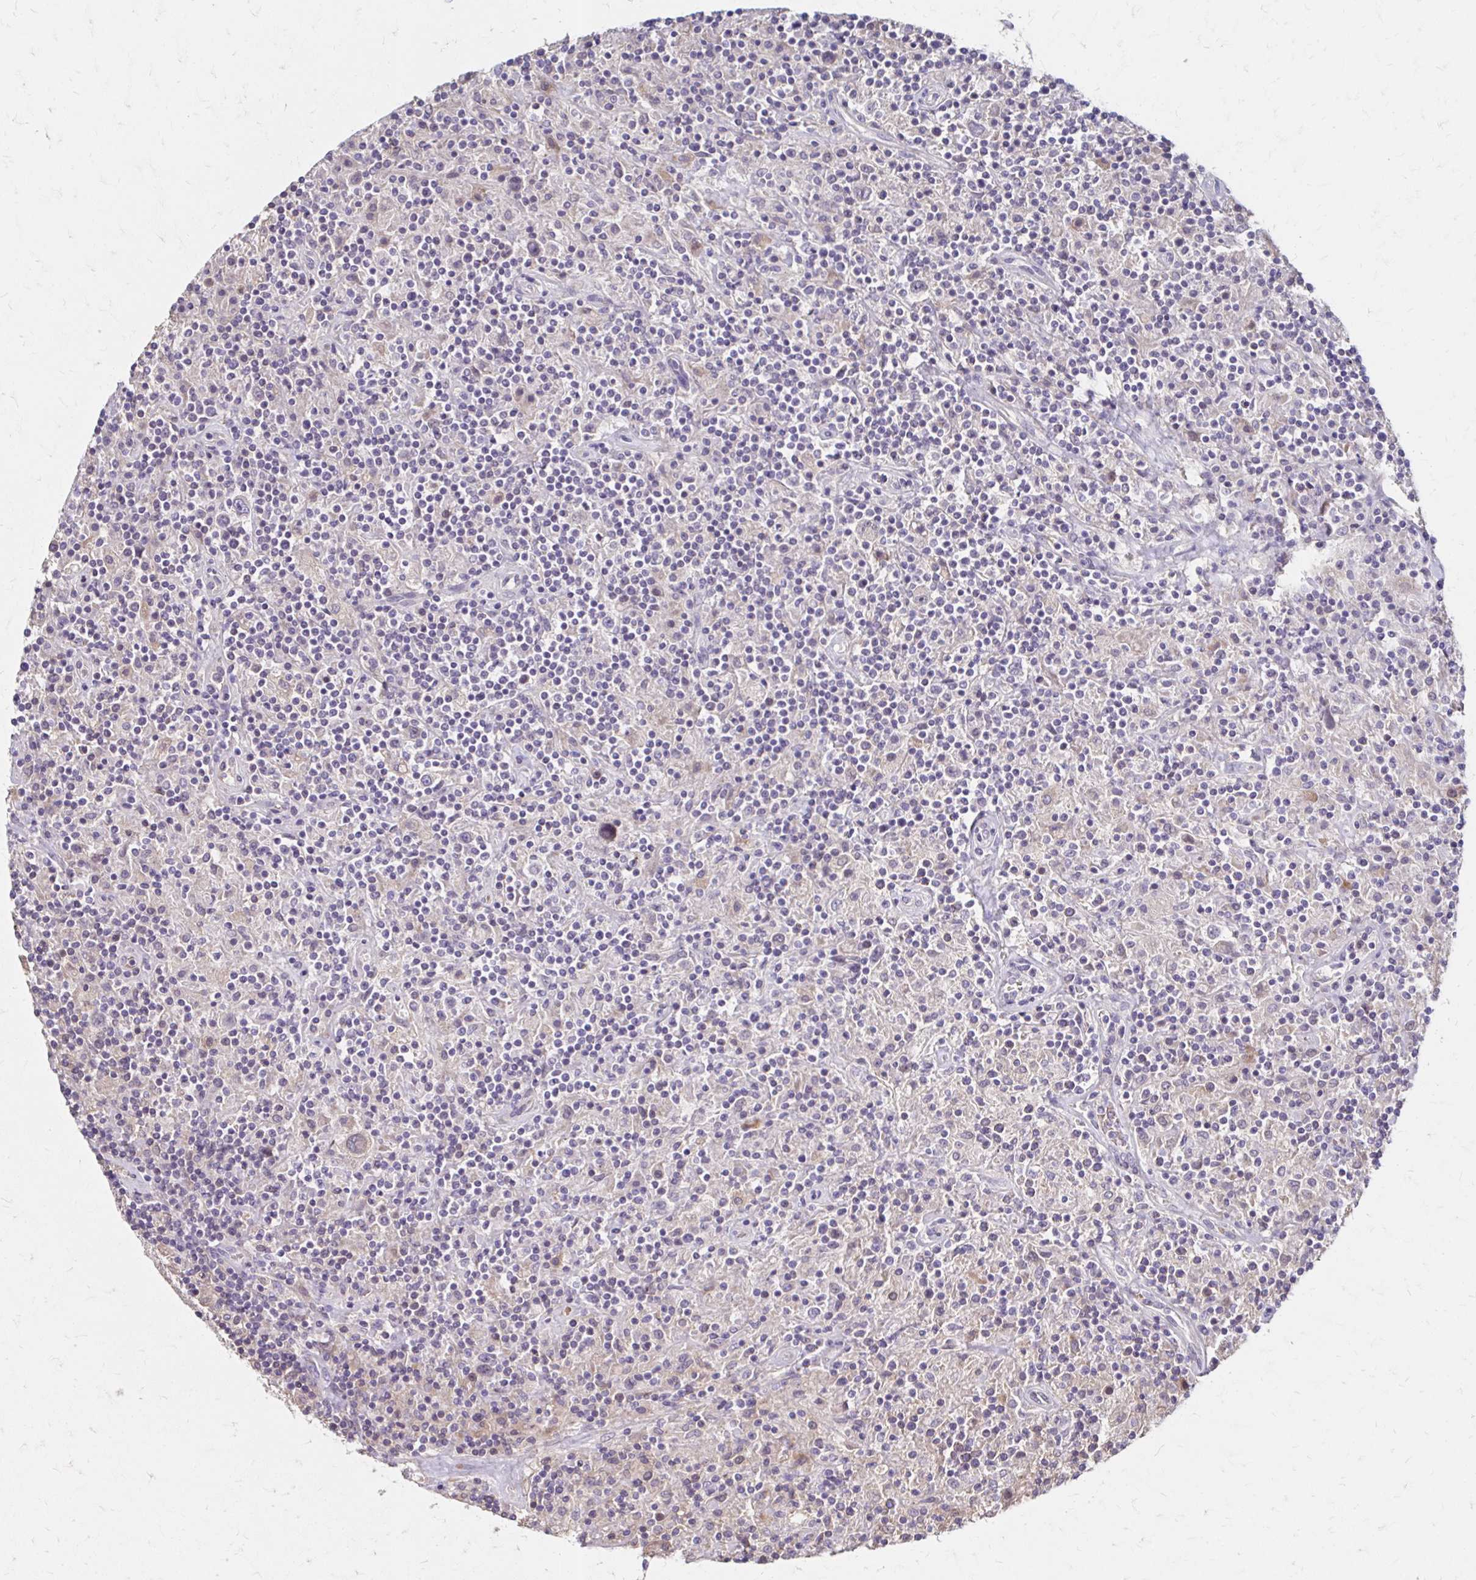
{"staining": {"intensity": "negative", "quantity": "none", "location": "none"}, "tissue": "lymphoma", "cell_type": "Tumor cells", "image_type": "cancer", "snomed": [{"axis": "morphology", "description": "Hodgkin's disease, NOS"}, {"axis": "topography", "description": "Lymph node"}], "caption": "This image is of lymphoma stained with immunohistochemistry (IHC) to label a protein in brown with the nuclei are counter-stained blue. There is no expression in tumor cells.", "gene": "HMGCS2", "patient": {"sex": "male", "age": 70}}